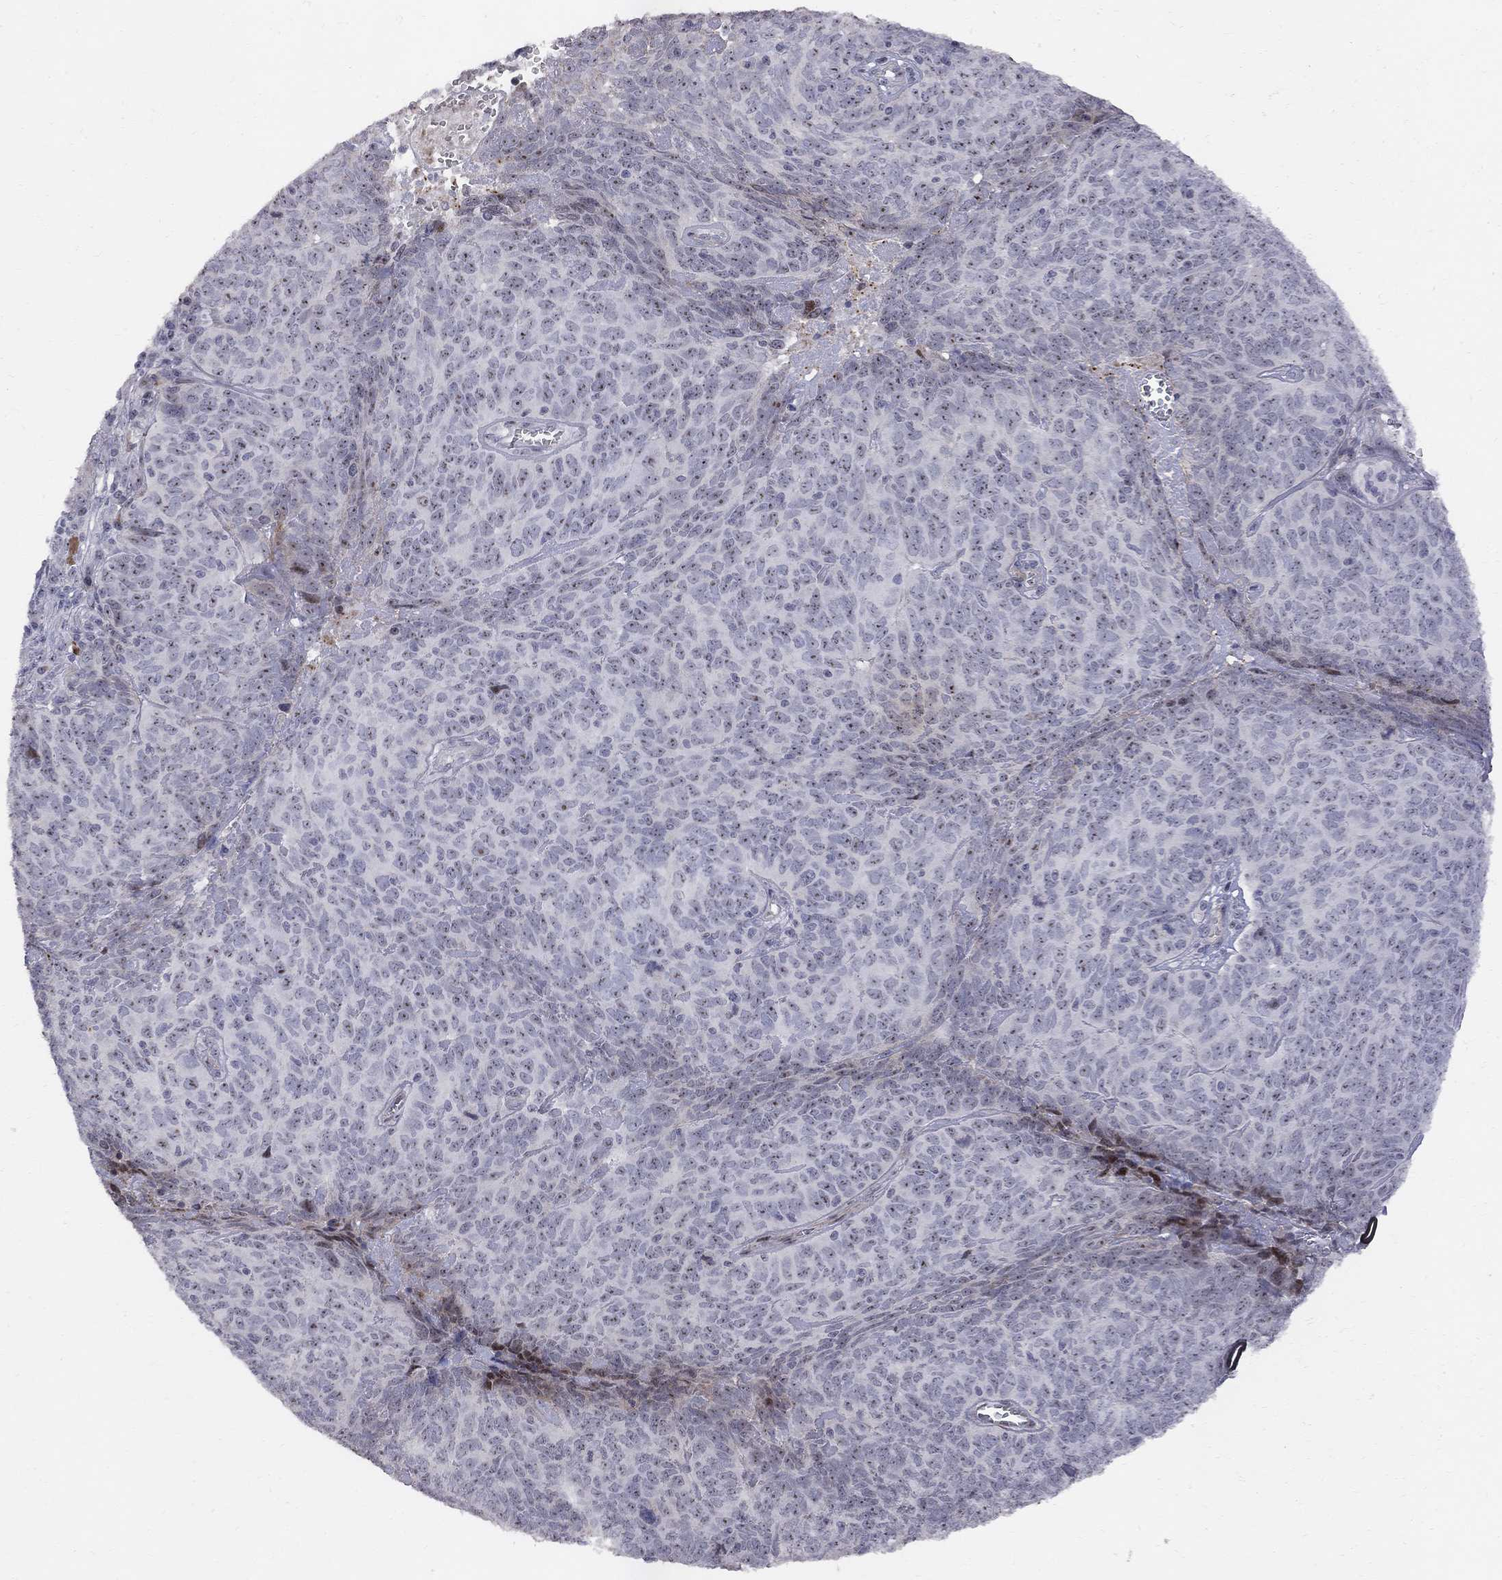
{"staining": {"intensity": "moderate", "quantity": "25%-75%", "location": "nuclear"}, "tissue": "skin cancer", "cell_type": "Tumor cells", "image_type": "cancer", "snomed": [{"axis": "morphology", "description": "Squamous cell carcinoma, NOS"}, {"axis": "topography", "description": "Skin"}, {"axis": "topography", "description": "Anal"}], "caption": "Immunohistochemistry photomicrograph of skin squamous cell carcinoma stained for a protein (brown), which displays medium levels of moderate nuclear staining in approximately 25%-75% of tumor cells.", "gene": "DHX33", "patient": {"sex": "female", "age": 51}}